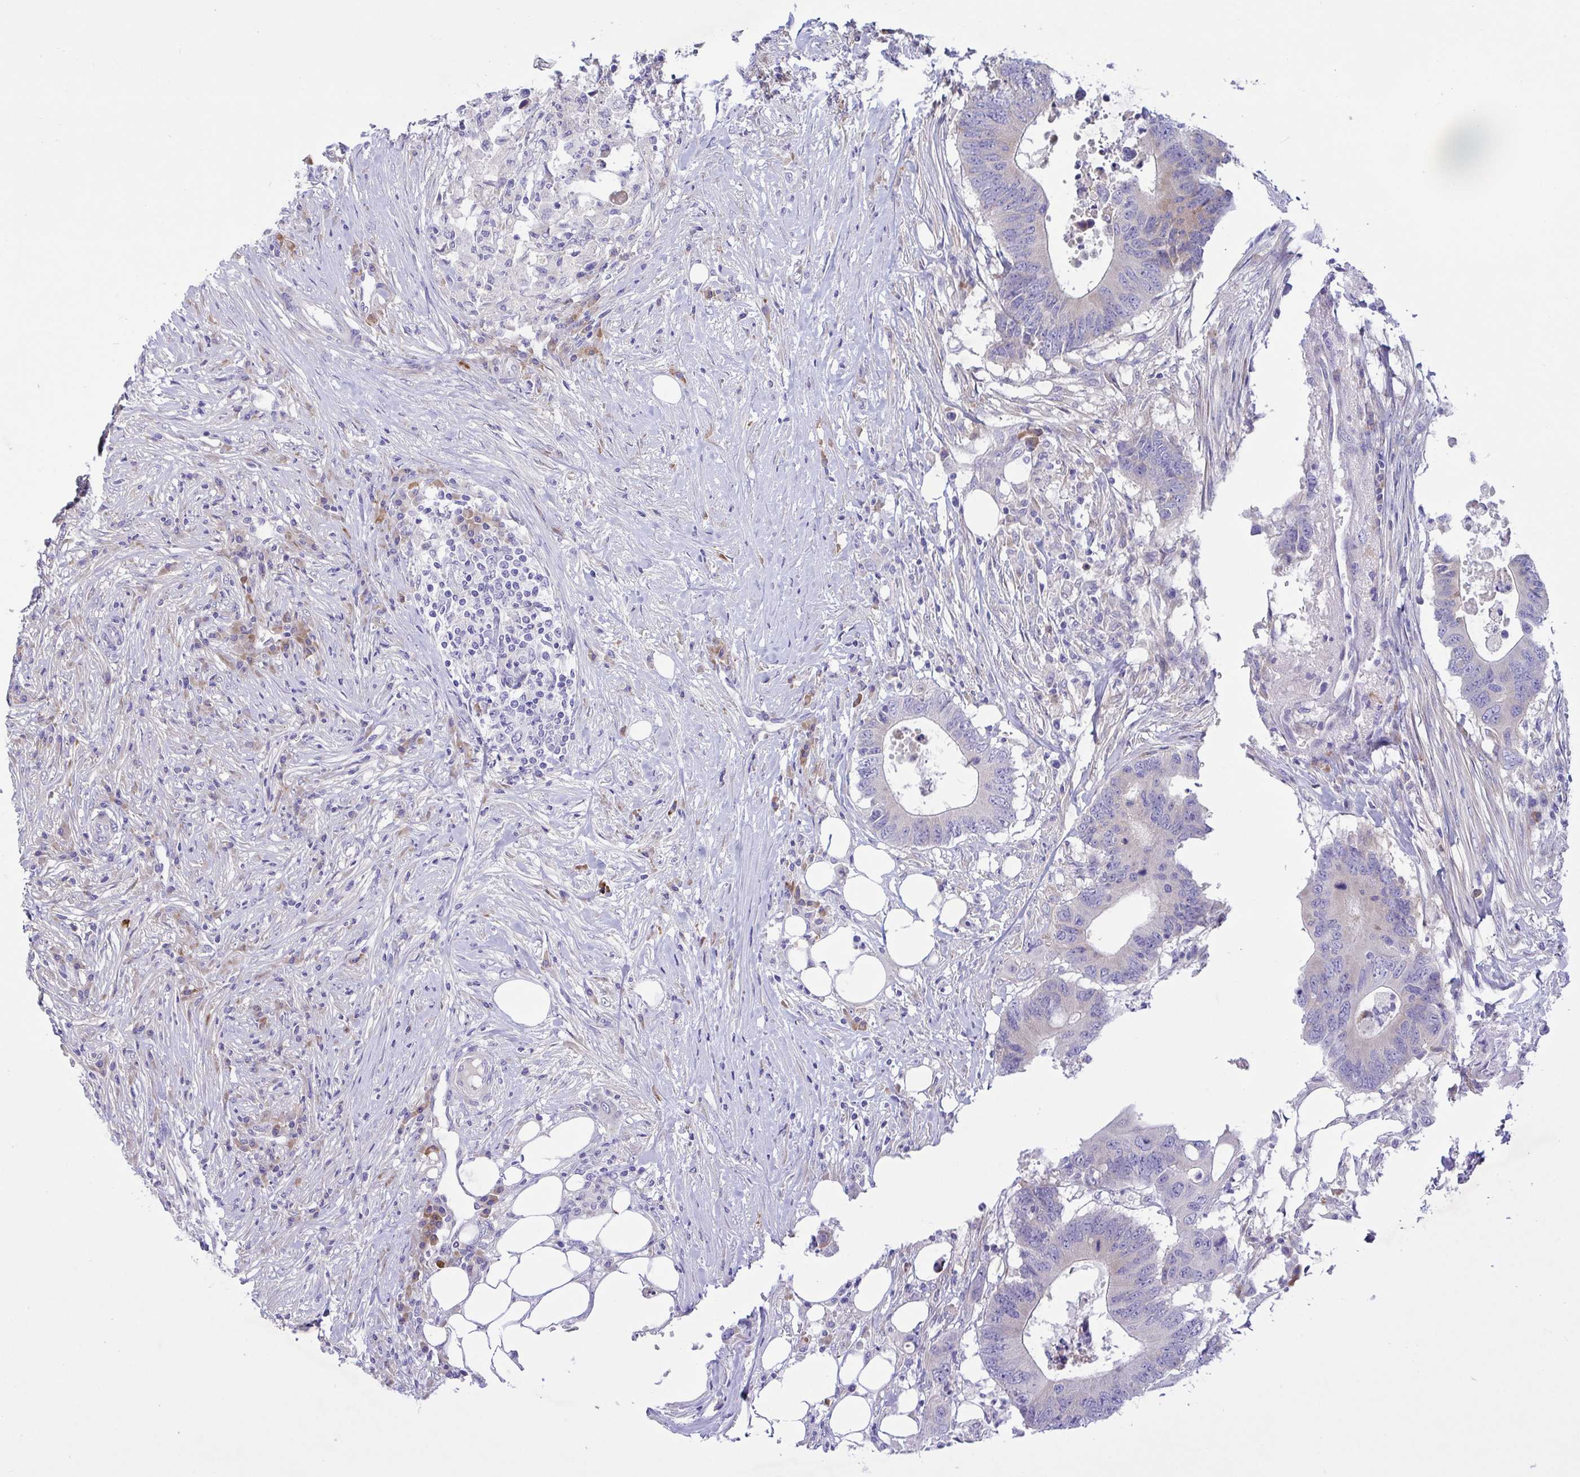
{"staining": {"intensity": "negative", "quantity": "none", "location": "none"}, "tissue": "colorectal cancer", "cell_type": "Tumor cells", "image_type": "cancer", "snomed": [{"axis": "morphology", "description": "Adenocarcinoma, NOS"}, {"axis": "topography", "description": "Colon"}], "caption": "Adenocarcinoma (colorectal) was stained to show a protein in brown. There is no significant positivity in tumor cells. (DAB (3,3'-diaminobenzidine) immunohistochemistry with hematoxylin counter stain).", "gene": "FAM86B1", "patient": {"sex": "male", "age": 71}}